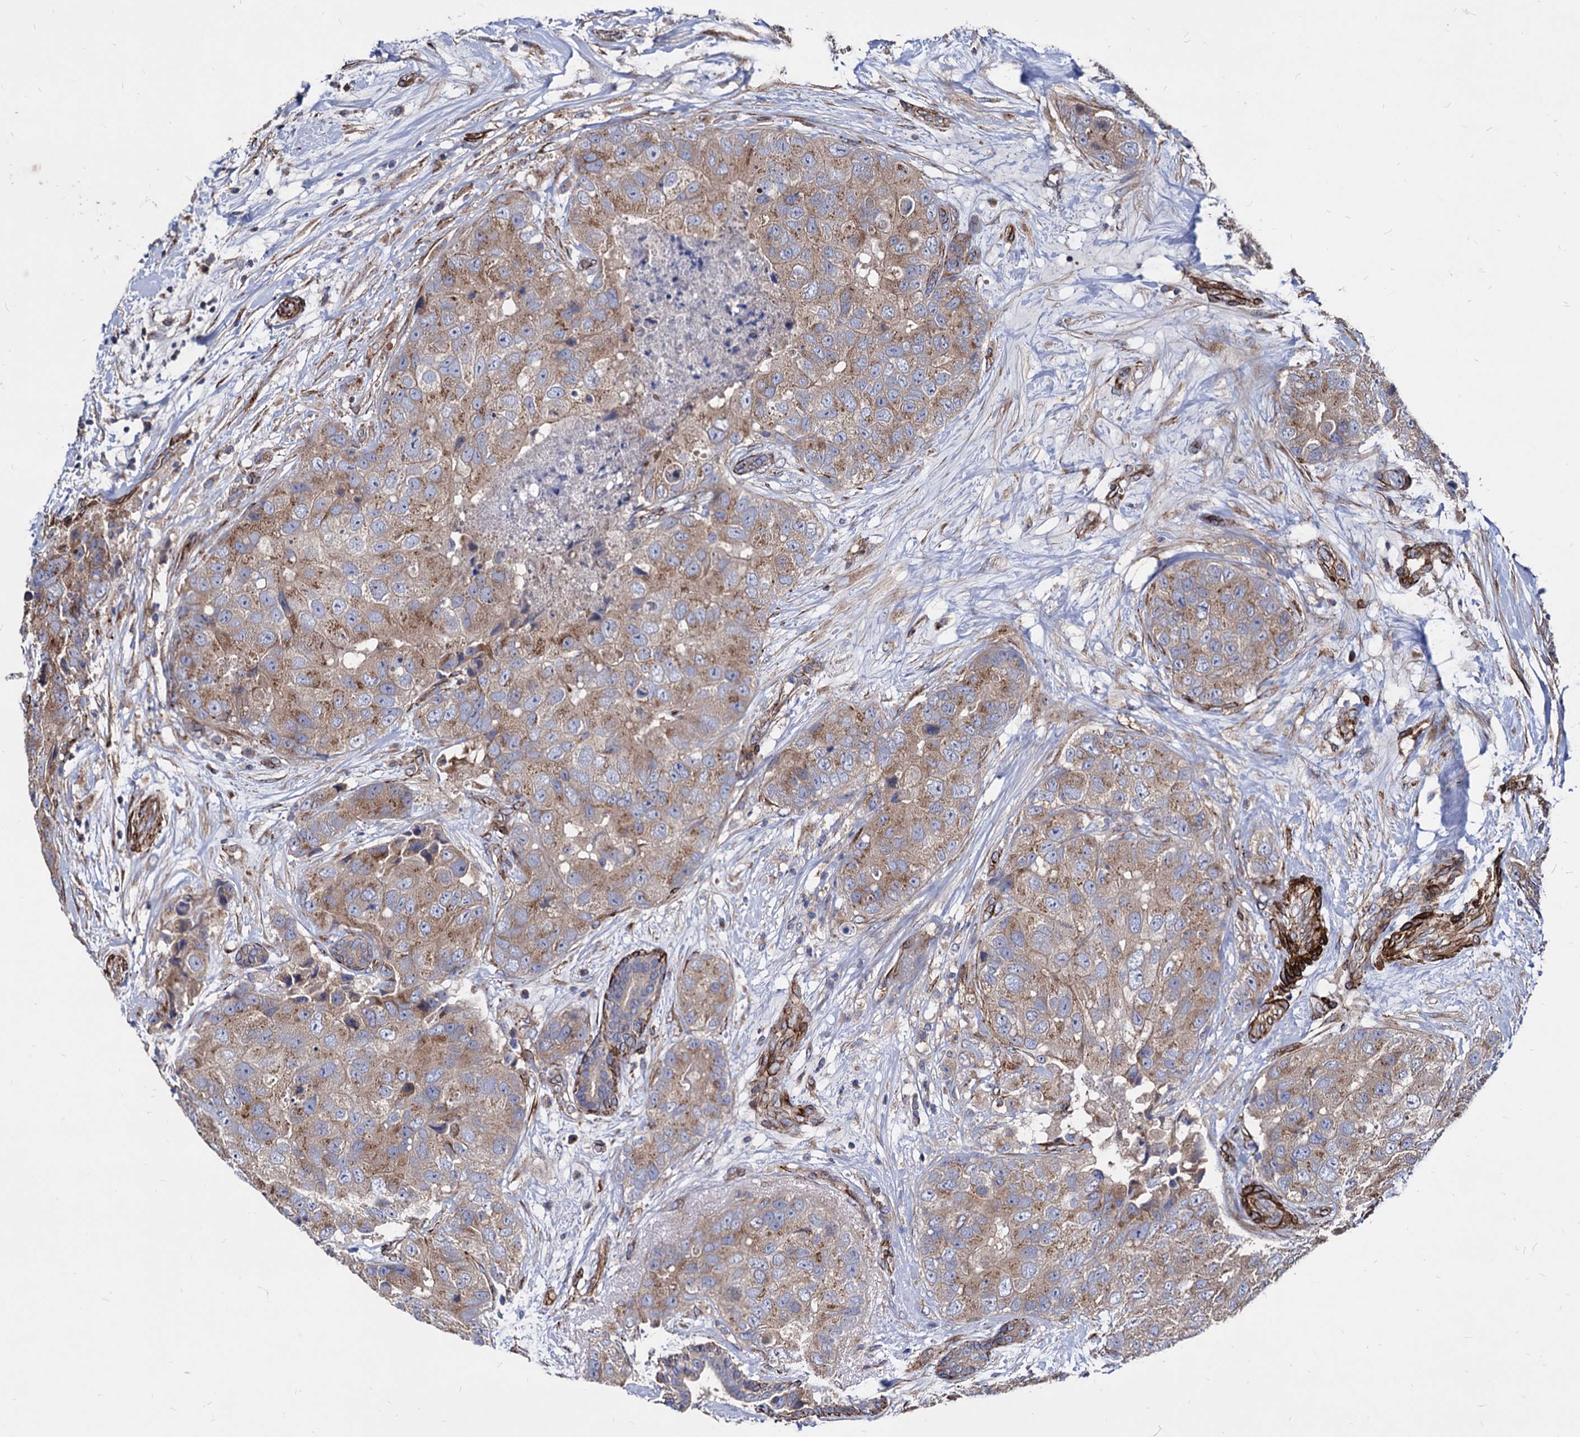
{"staining": {"intensity": "moderate", "quantity": ">75%", "location": "cytoplasmic/membranous"}, "tissue": "breast cancer", "cell_type": "Tumor cells", "image_type": "cancer", "snomed": [{"axis": "morphology", "description": "Duct carcinoma"}, {"axis": "topography", "description": "Breast"}], "caption": "Infiltrating ductal carcinoma (breast) stained with immunohistochemistry (IHC) shows moderate cytoplasmic/membranous expression in about >75% of tumor cells.", "gene": "WDR11", "patient": {"sex": "female", "age": 62}}